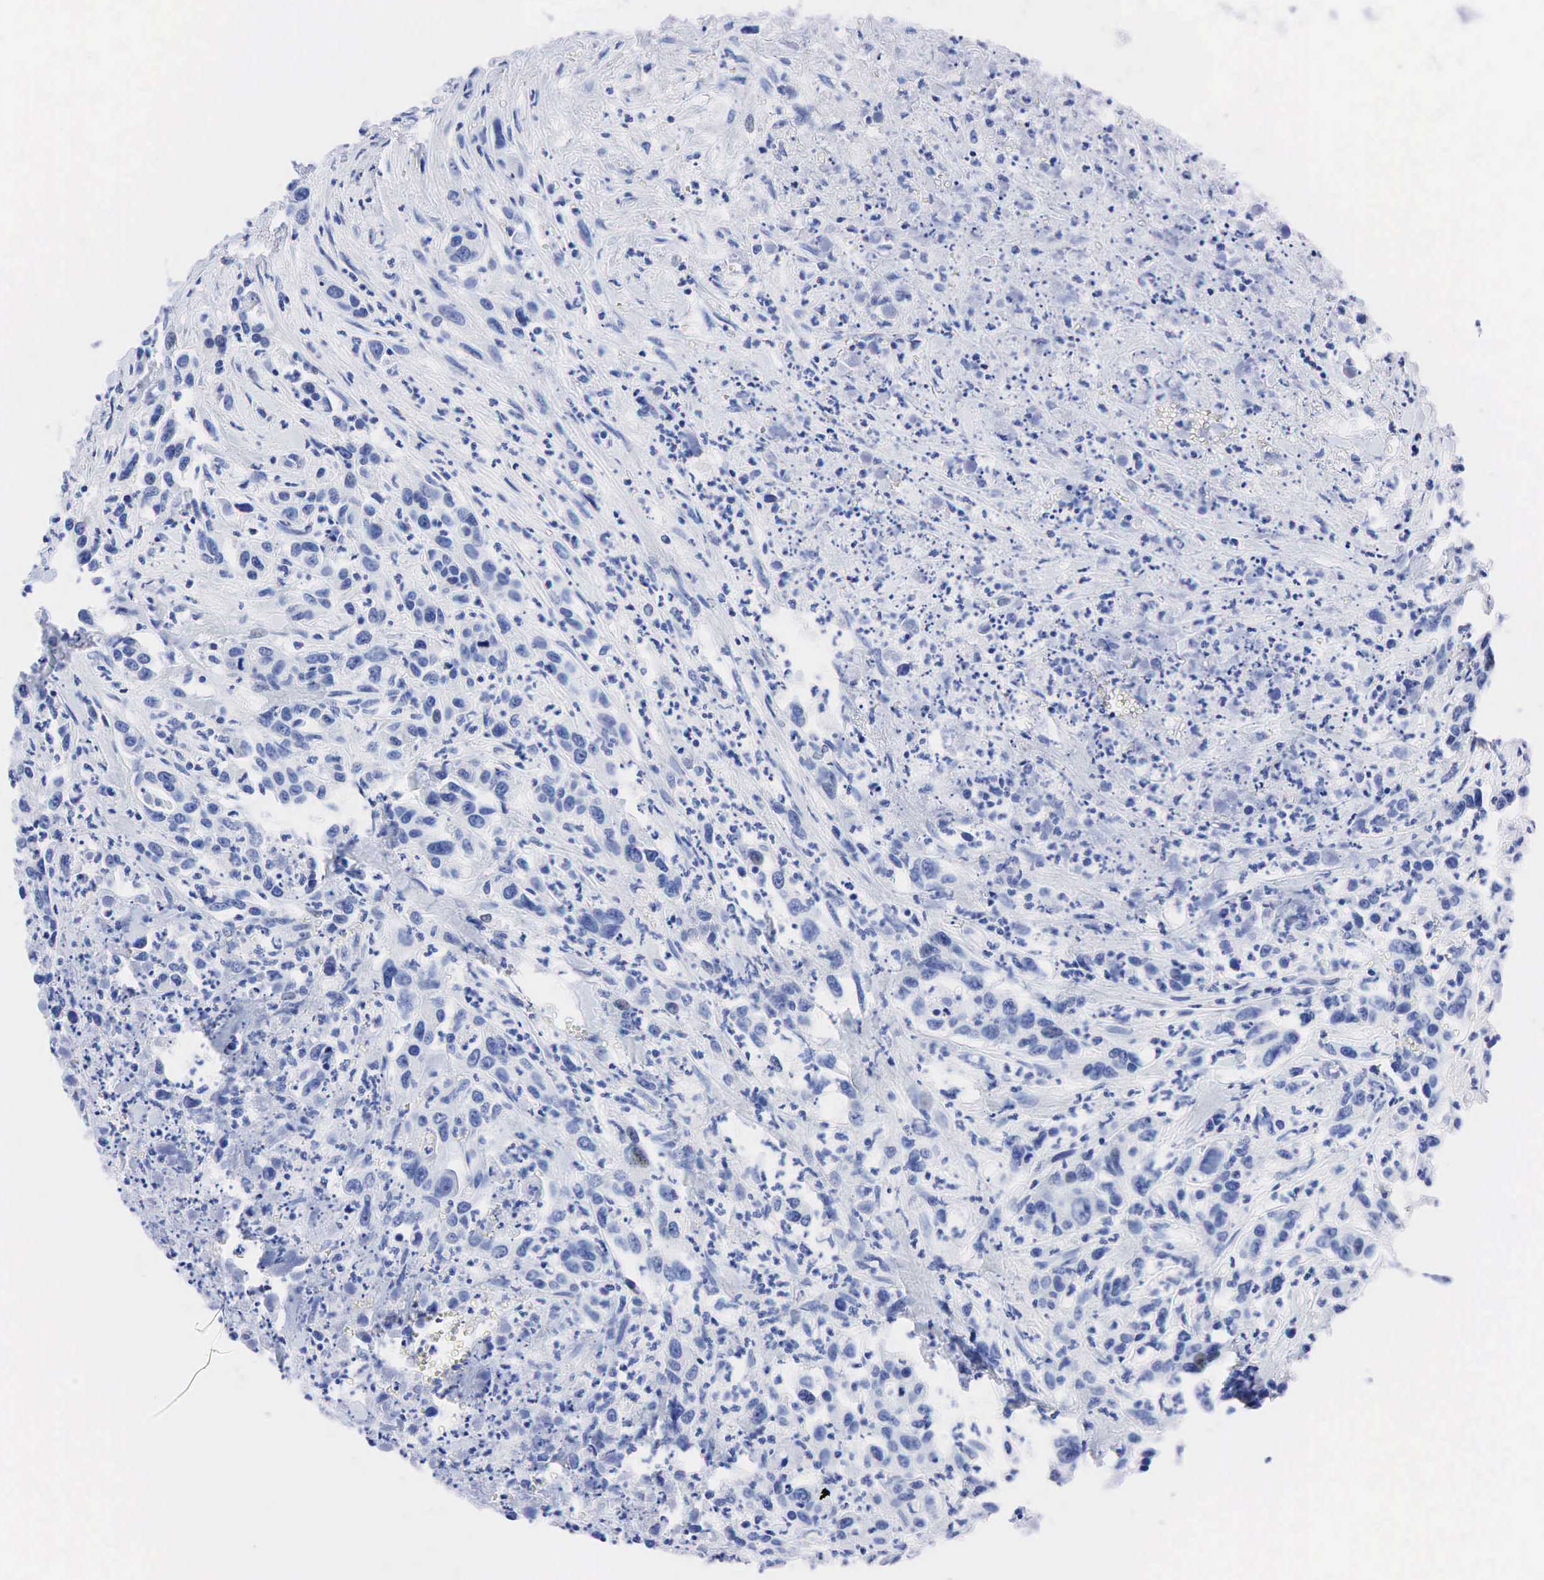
{"staining": {"intensity": "negative", "quantity": "none", "location": "none"}, "tissue": "urothelial cancer", "cell_type": "Tumor cells", "image_type": "cancer", "snomed": [{"axis": "morphology", "description": "Urothelial carcinoma, High grade"}, {"axis": "topography", "description": "Urinary bladder"}], "caption": "Urothelial cancer stained for a protein using immunohistochemistry (IHC) displays no expression tumor cells.", "gene": "PTH", "patient": {"sex": "male", "age": 86}}